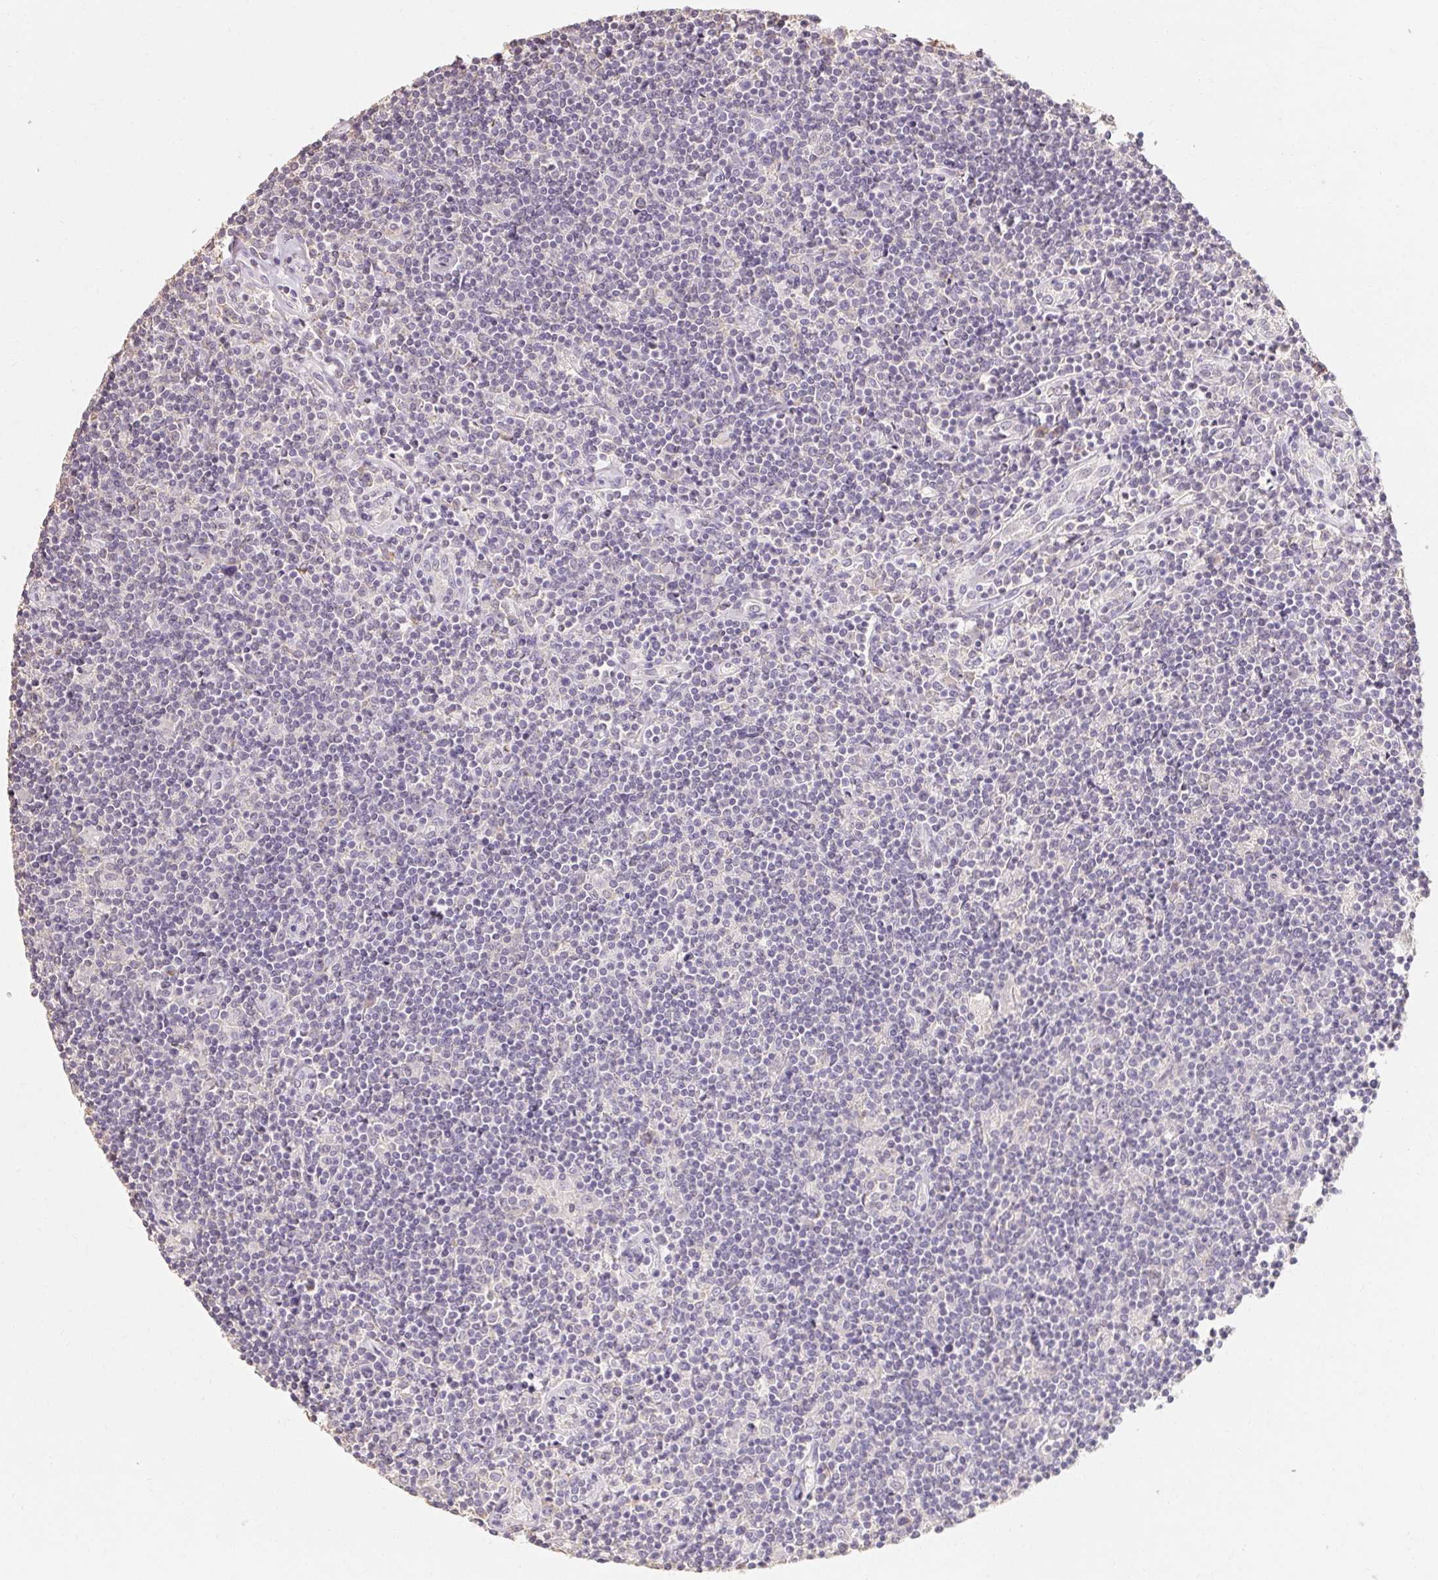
{"staining": {"intensity": "negative", "quantity": "none", "location": "none"}, "tissue": "lymphoma", "cell_type": "Tumor cells", "image_type": "cancer", "snomed": [{"axis": "morphology", "description": "Hodgkin's disease, NOS"}, {"axis": "topography", "description": "Lymph node"}], "caption": "The micrograph exhibits no significant positivity in tumor cells of Hodgkin's disease.", "gene": "MAP7D2", "patient": {"sex": "male", "age": 40}}